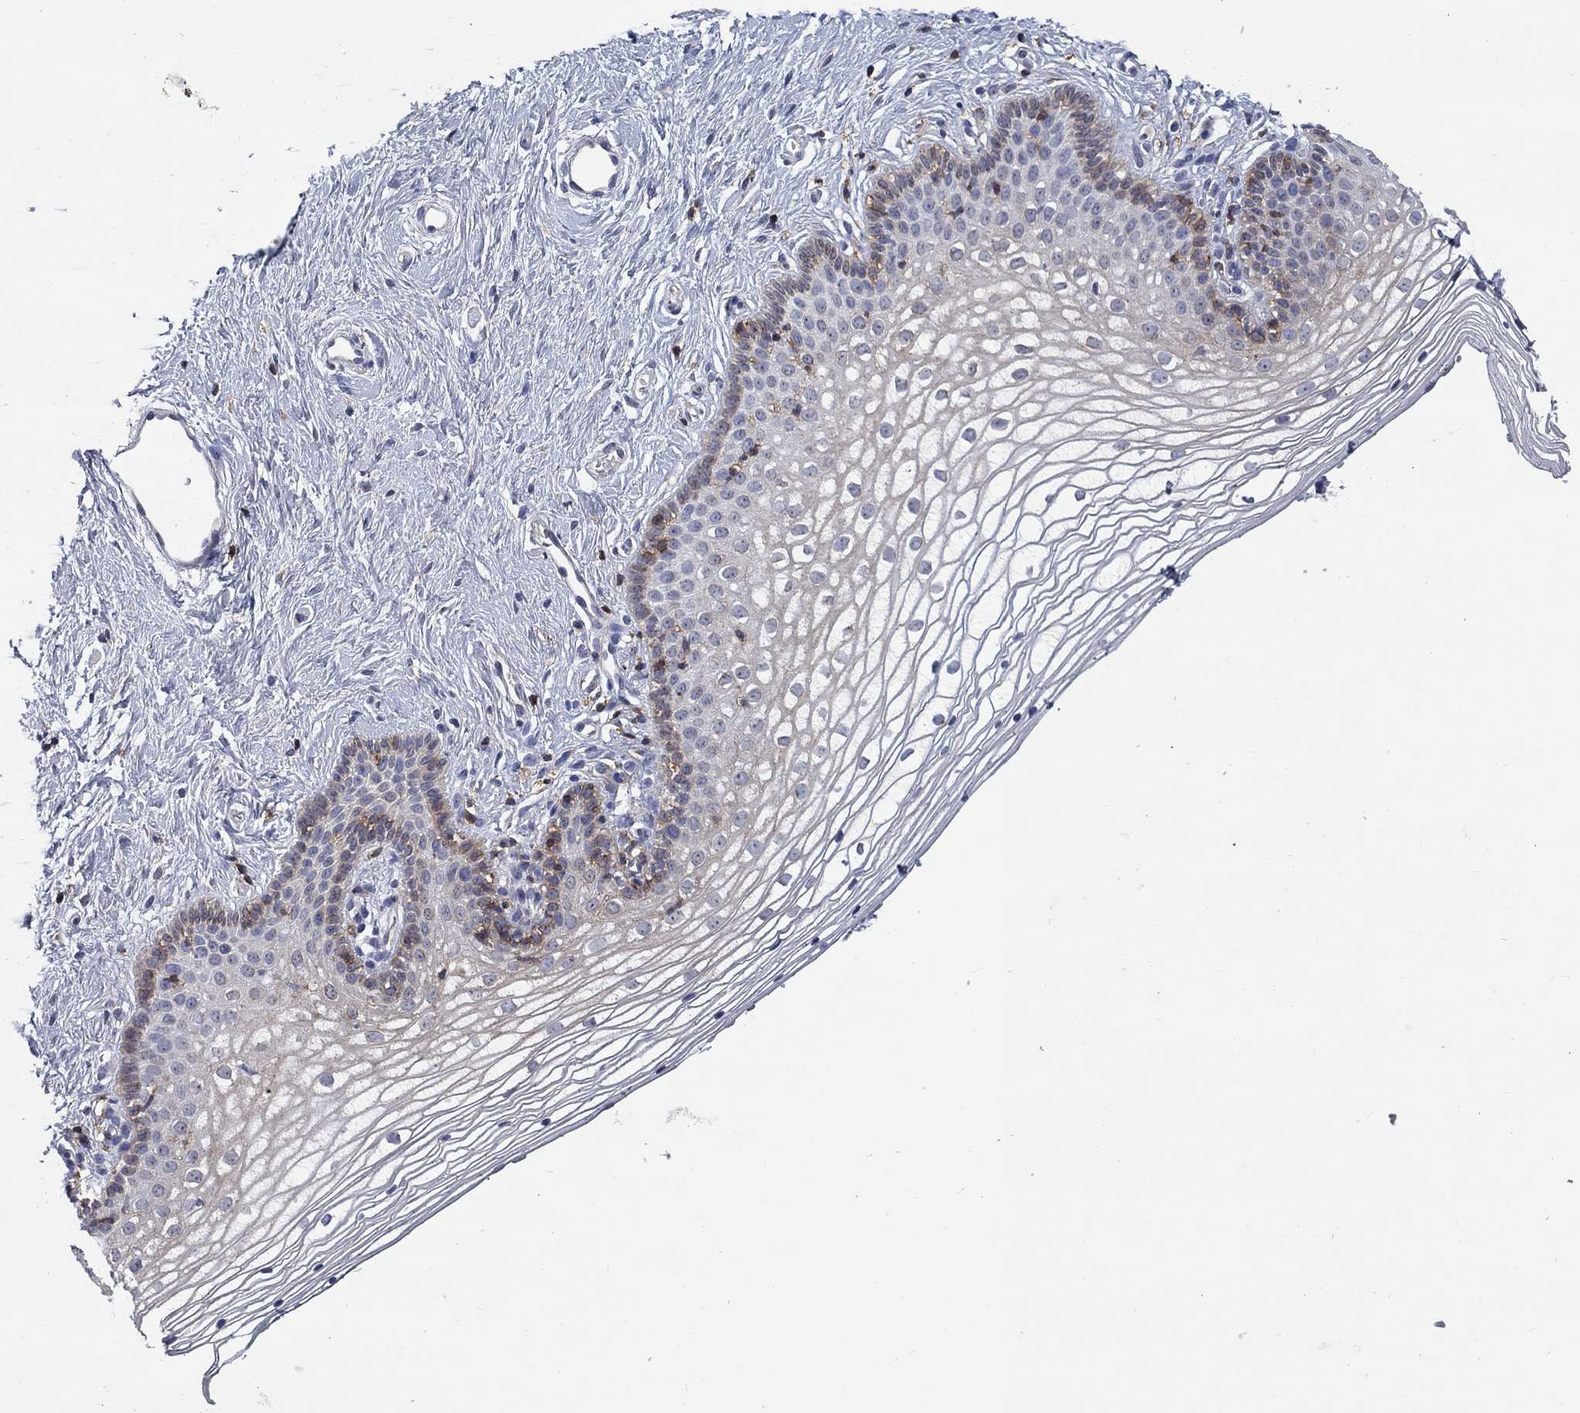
{"staining": {"intensity": "negative", "quantity": "none", "location": "none"}, "tissue": "vagina", "cell_type": "Squamous epithelial cells", "image_type": "normal", "snomed": [{"axis": "morphology", "description": "Normal tissue, NOS"}, {"axis": "topography", "description": "Vagina"}], "caption": "An IHC image of normal vagina is shown. There is no staining in squamous epithelial cells of vagina. The staining is performed using DAB (3,3'-diaminobenzidine) brown chromogen with nuclei counter-stained in using hematoxylin.", "gene": "SIT1", "patient": {"sex": "female", "age": 36}}